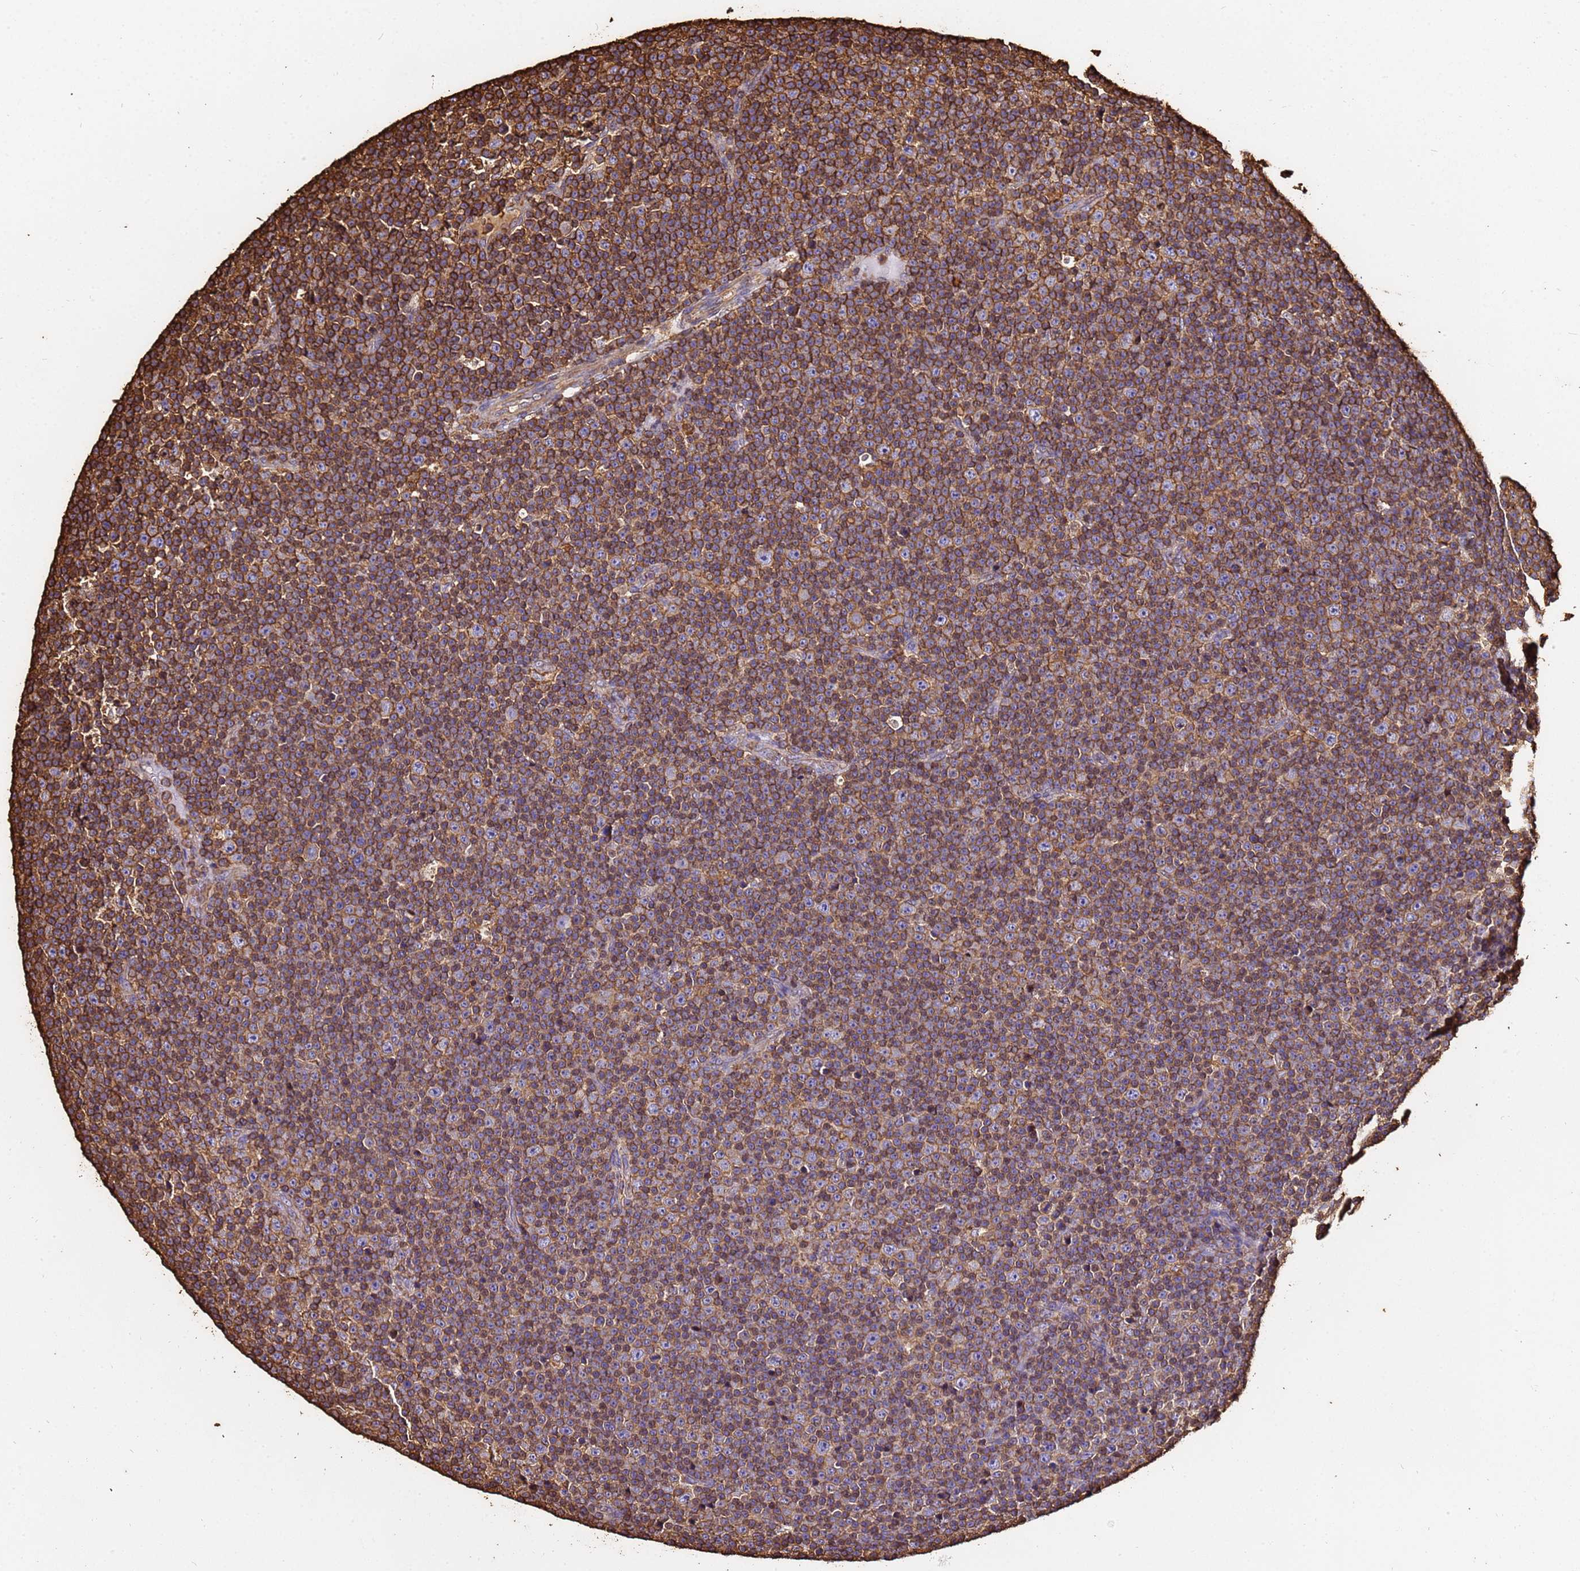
{"staining": {"intensity": "strong", "quantity": ">75%", "location": "cytoplasmic/membranous"}, "tissue": "lymphoma", "cell_type": "Tumor cells", "image_type": "cancer", "snomed": [{"axis": "morphology", "description": "Malignant lymphoma, non-Hodgkin's type, Low grade"}, {"axis": "topography", "description": "Lymph node"}], "caption": "Immunohistochemical staining of human lymphoma demonstrates high levels of strong cytoplasmic/membranous positivity in about >75% of tumor cells. (IHC, brightfield microscopy, high magnification).", "gene": "ACTB", "patient": {"sex": "female", "age": 67}}